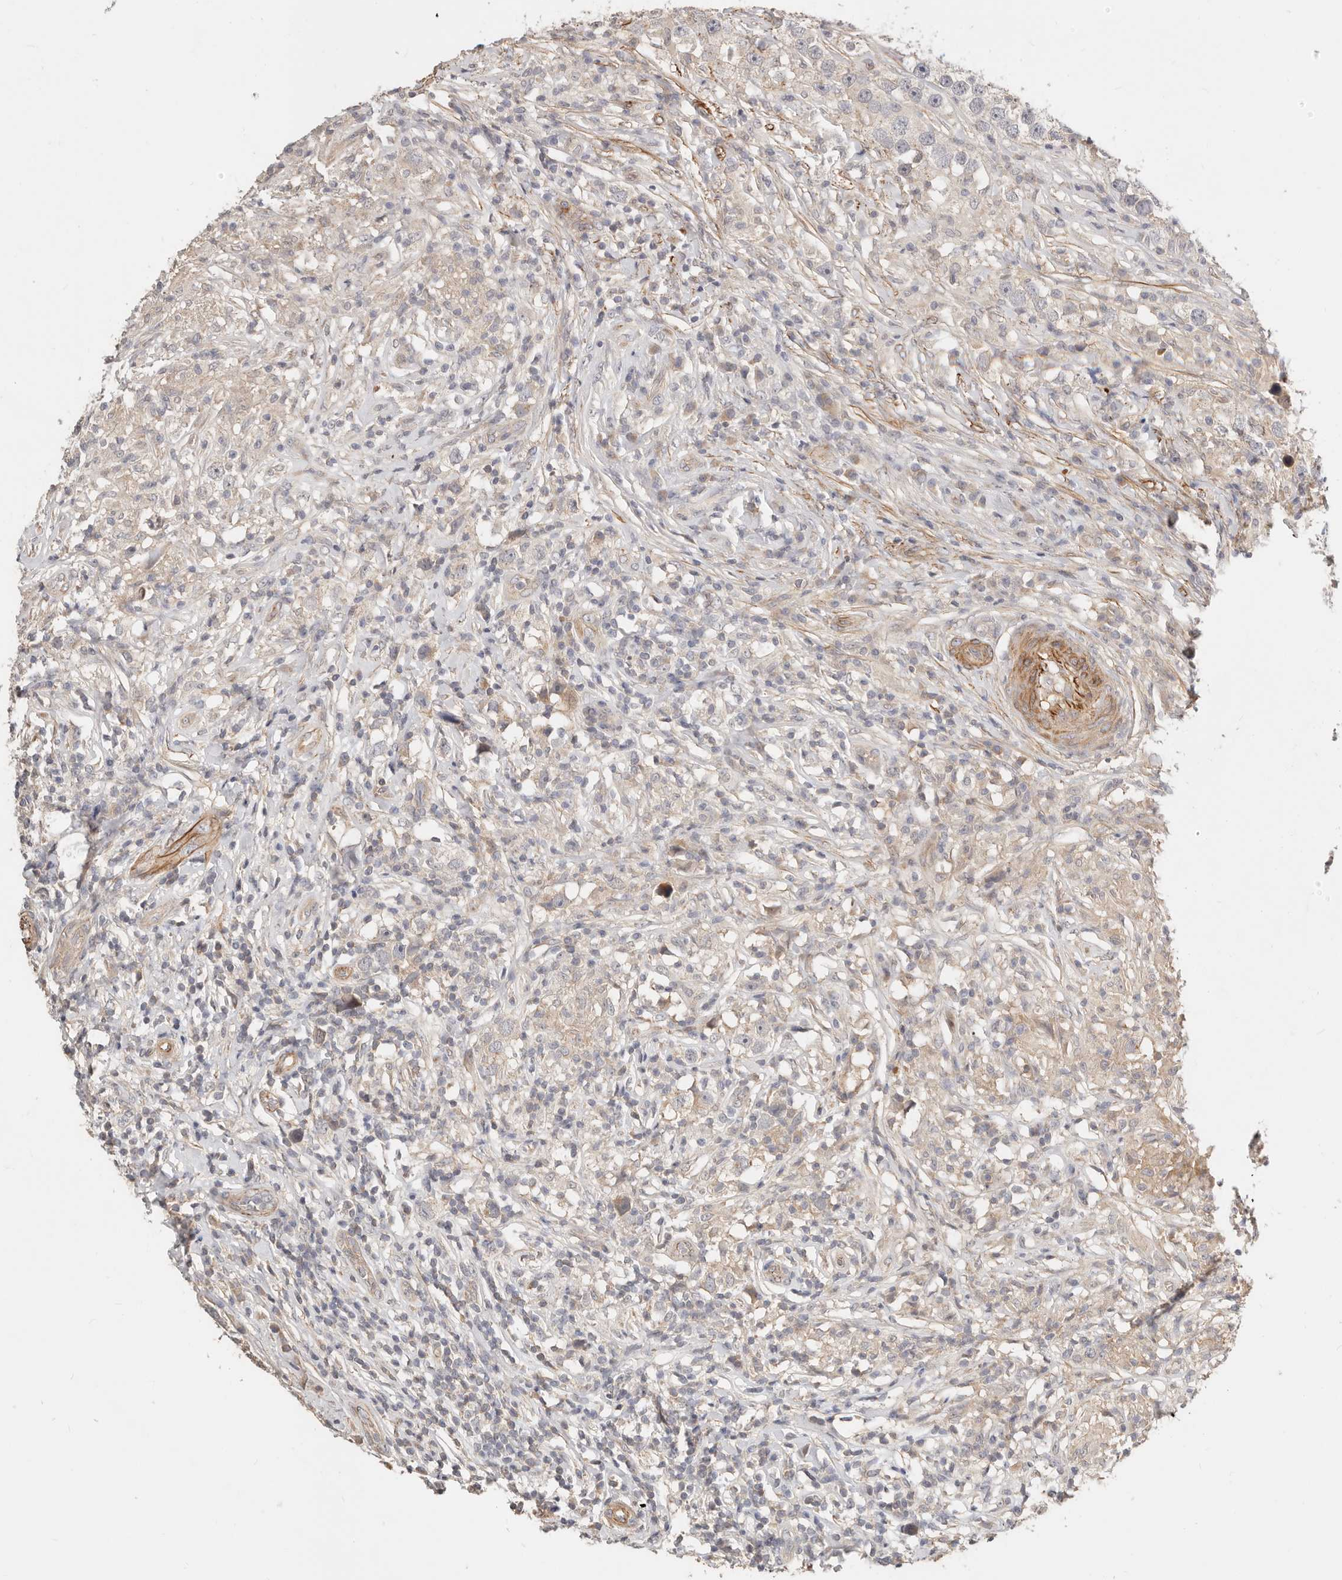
{"staining": {"intensity": "weak", "quantity": "25%-75%", "location": "cytoplasmic/membranous"}, "tissue": "testis cancer", "cell_type": "Tumor cells", "image_type": "cancer", "snomed": [{"axis": "morphology", "description": "Seminoma, NOS"}, {"axis": "topography", "description": "Testis"}], "caption": "Testis seminoma was stained to show a protein in brown. There is low levels of weak cytoplasmic/membranous expression in approximately 25%-75% of tumor cells.", "gene": "ZRANB1", "patient": {"sex": "male", "age": 49}}